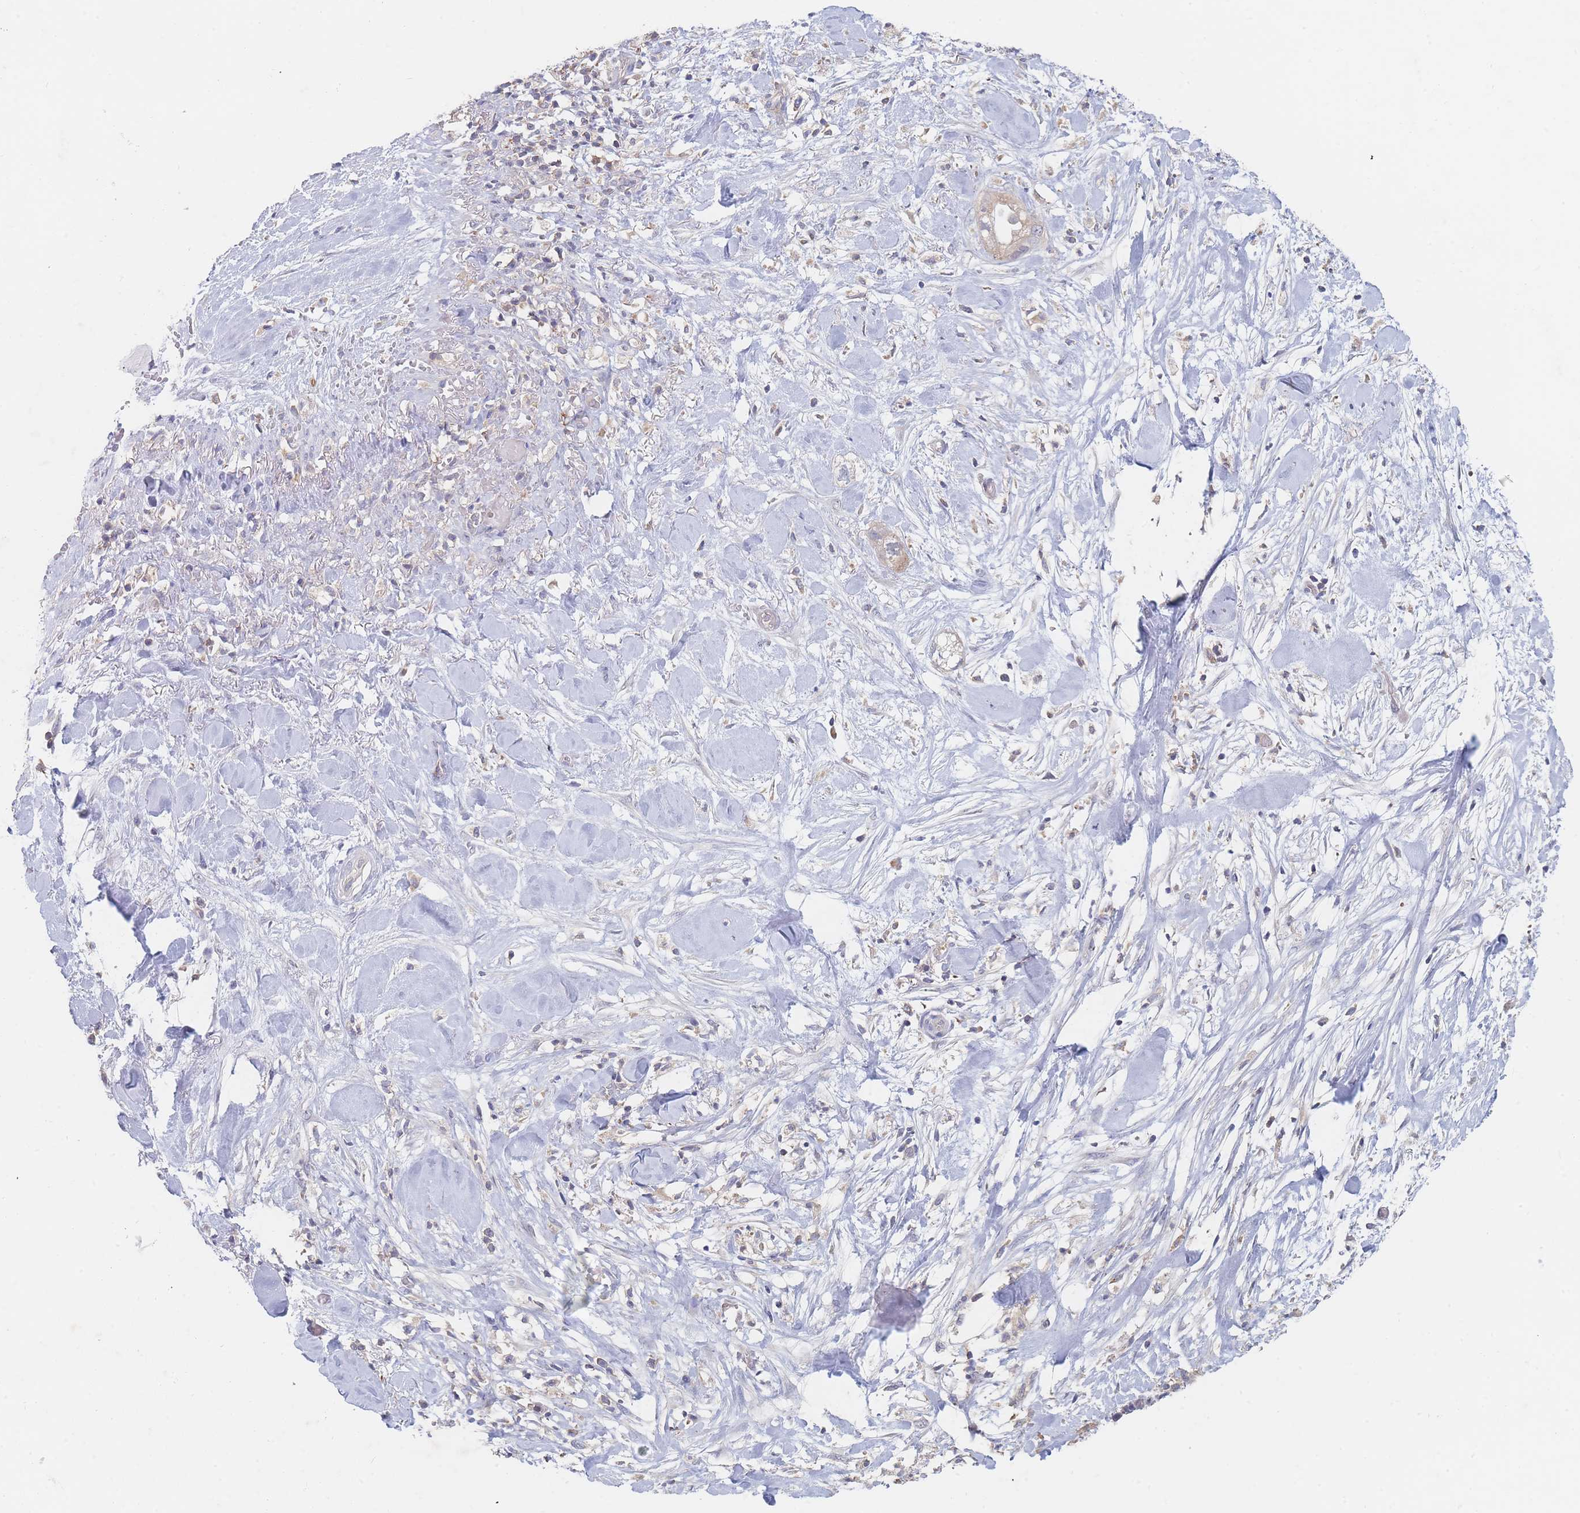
{"staining": {"intensity": "negative", "quantity": "none", "location": "none"}, "tissue": "pancreatic cancer", "cell_type": "Tumor cells", "image_type": "cancer", "snomed": [{"axis": "morphology", "description": "Adenocarcinoma, NOS"}, {"axis": "topography", "description": "Pancreas"}], "caption": "Immunohistochemistry of pancreatic adenocarcinoma exhibits no positivity in tumor cells.", "gene": "PPP6C", "patient": {"sex": "male", "age": 44}}